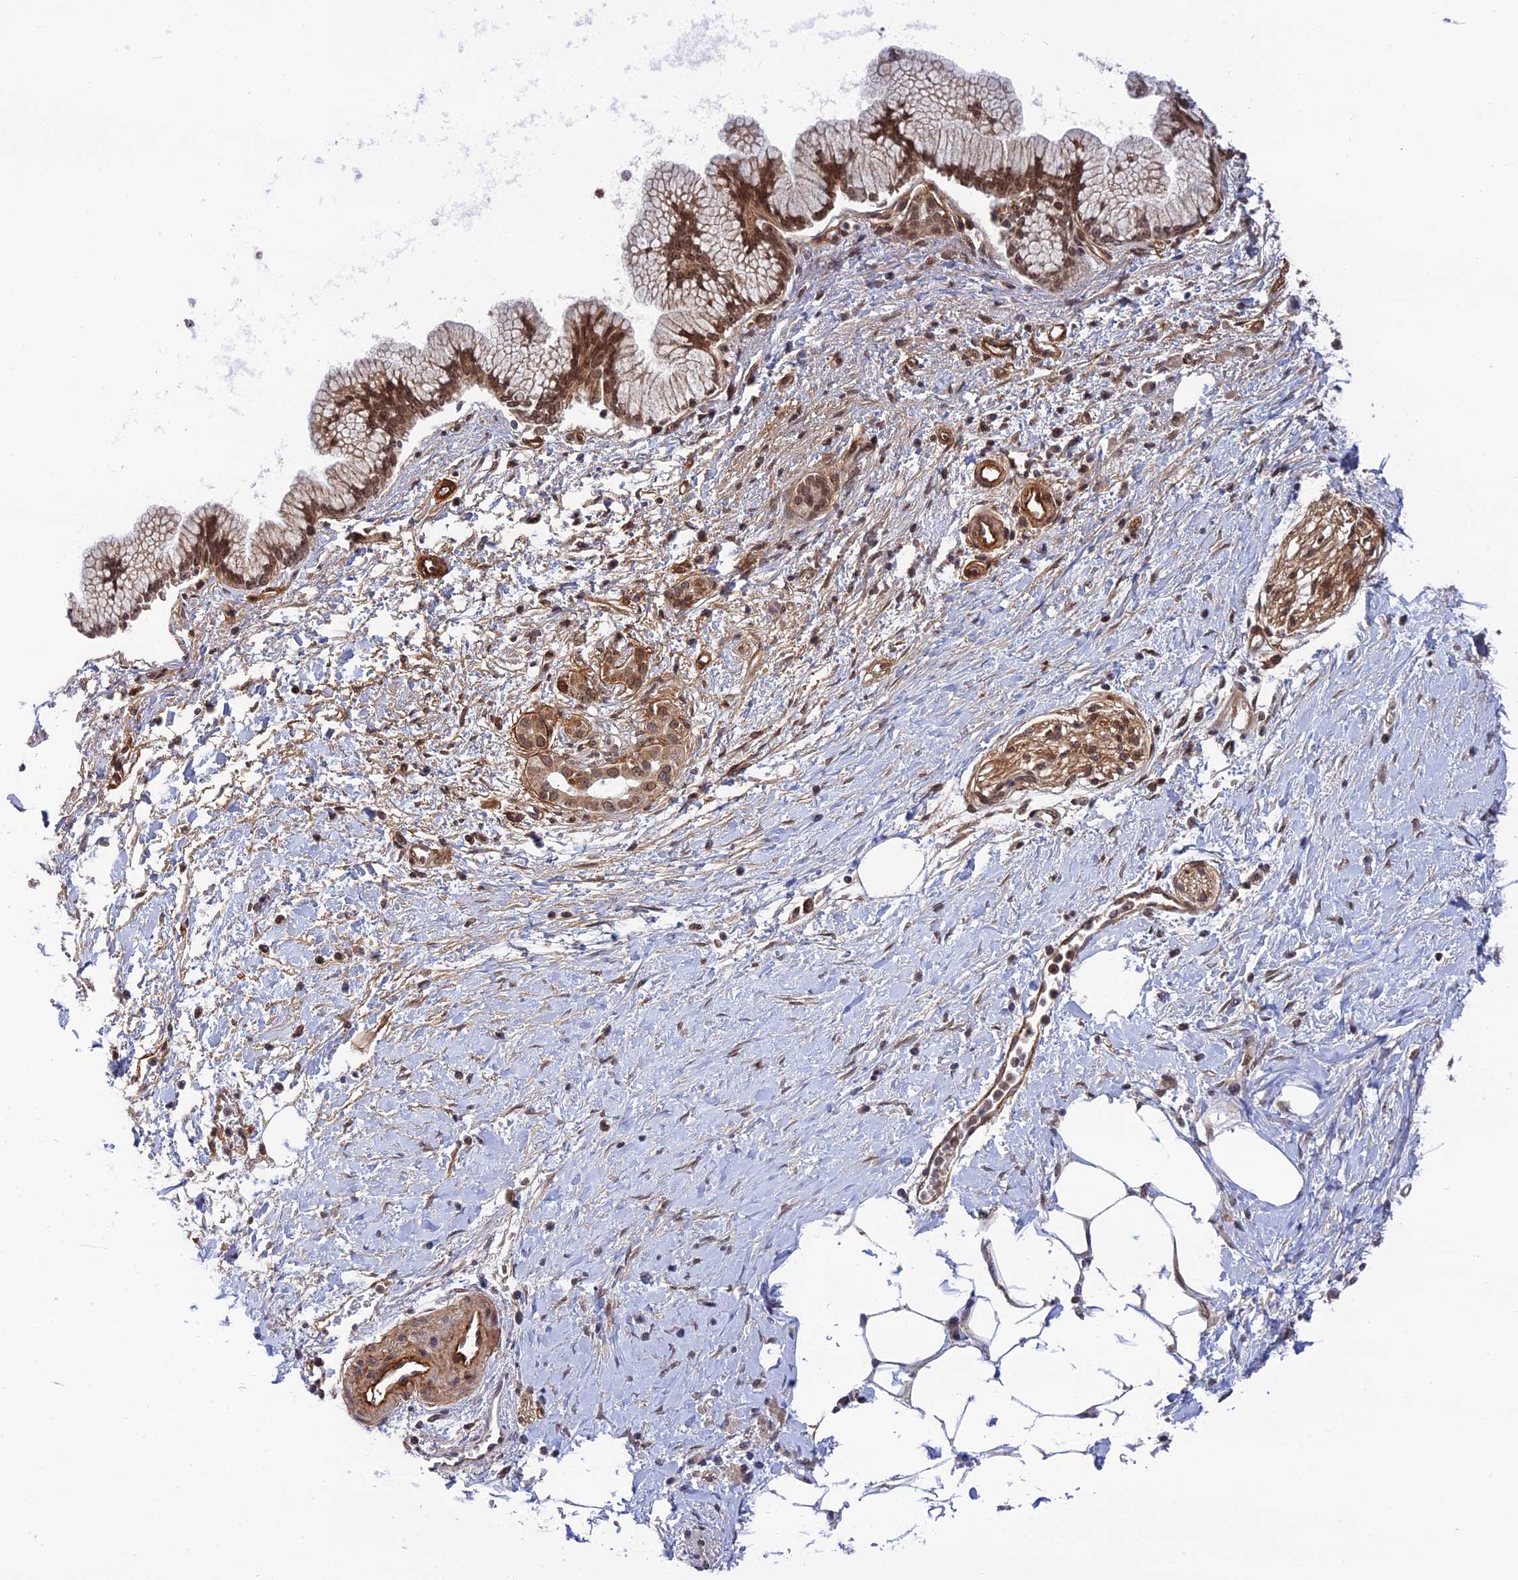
{"staining": {"intensity": "moderate", "quantity": ">75%", "location": "nuclear"}, "tissue": "pancreatic cancer", "cell_type": "Tumor cells", "image_type": "cancer", "snomed": [{"axis": "morphology", "description": "Adenocarcinoma, NOS"}, {"axis": "topography", "description": "Pancreas"}], "caption": "A brown stain highlights moderate nuclear expression of a protein in human pancreatic adenocarcinoma tumor cells.", "gene": "REXO1", "patient": {"sex": "male", "age": 58}}